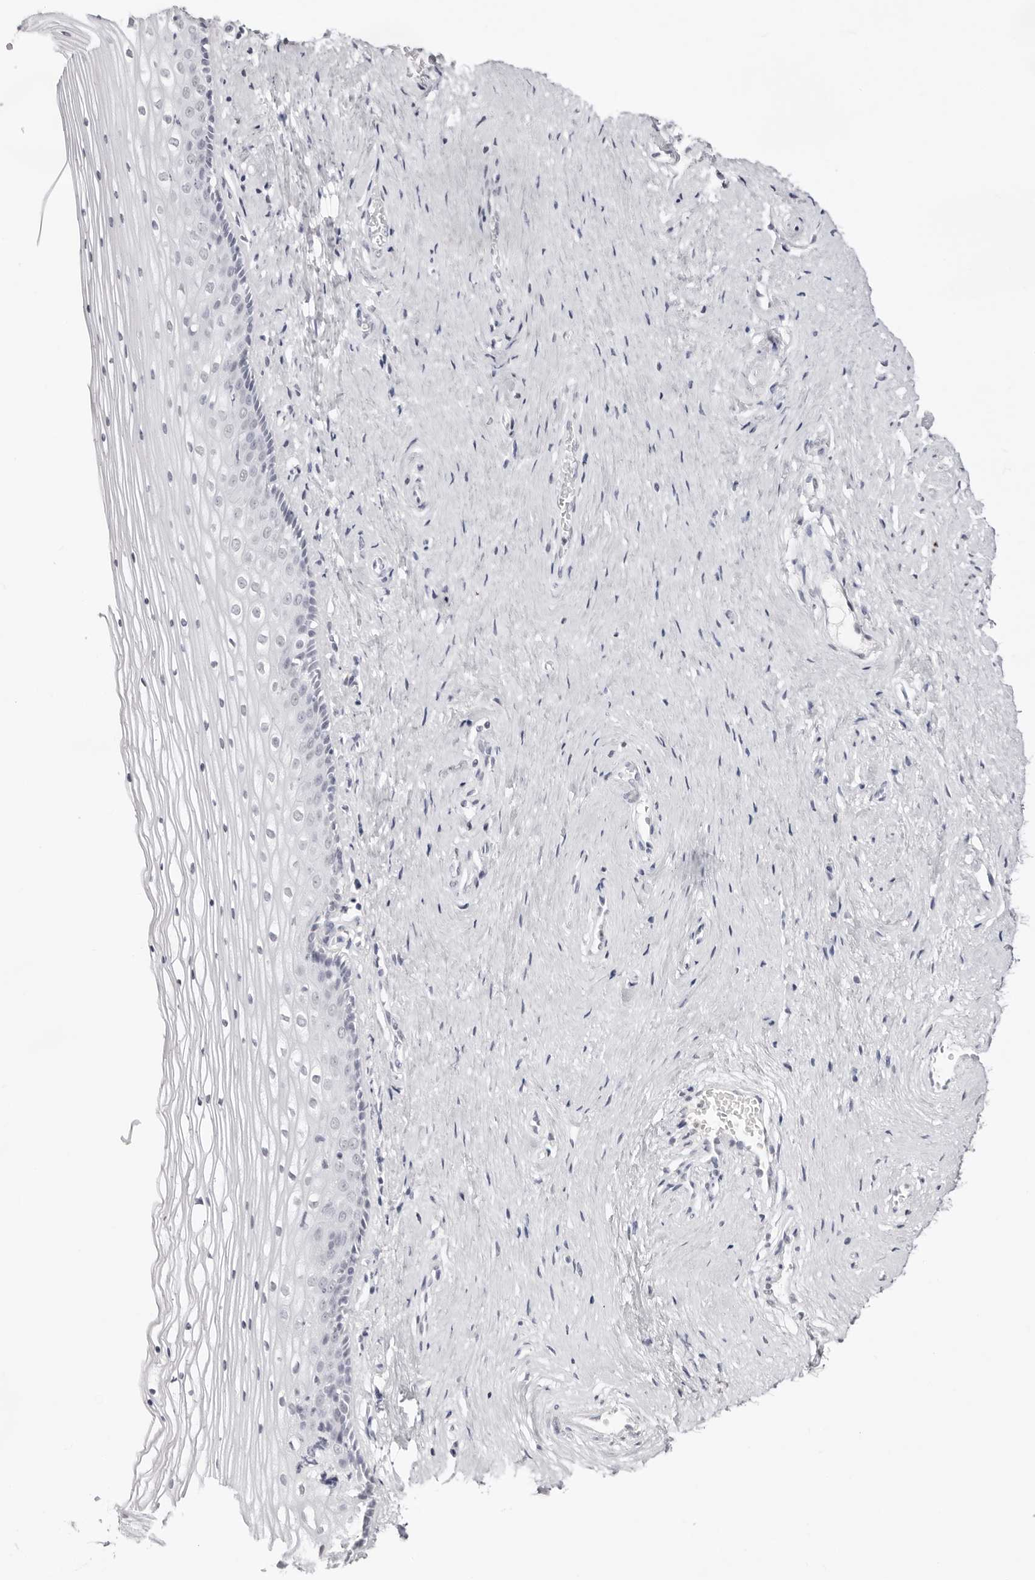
{"staining": {"intensity": "negative", "quantity": "none", "location": "none"}, "tissue": "vagina", "cell_type": "Squamous epithelial cells", "image_type": "normal", "snomed": [{"axis": "morphology", "description": "Normal tissue, NOS"}, {"axis": "topography", "description": "Vagina"}], "caption": "IHC of unremarkable vagina exhibits no positivity in squamous epithelial cells. The staining is performed using DAB brown chromogen with nuclei counter-stained in using hematoxylin.", "gene": "CST5", "patient": {"sex": "female", "age": 46}}